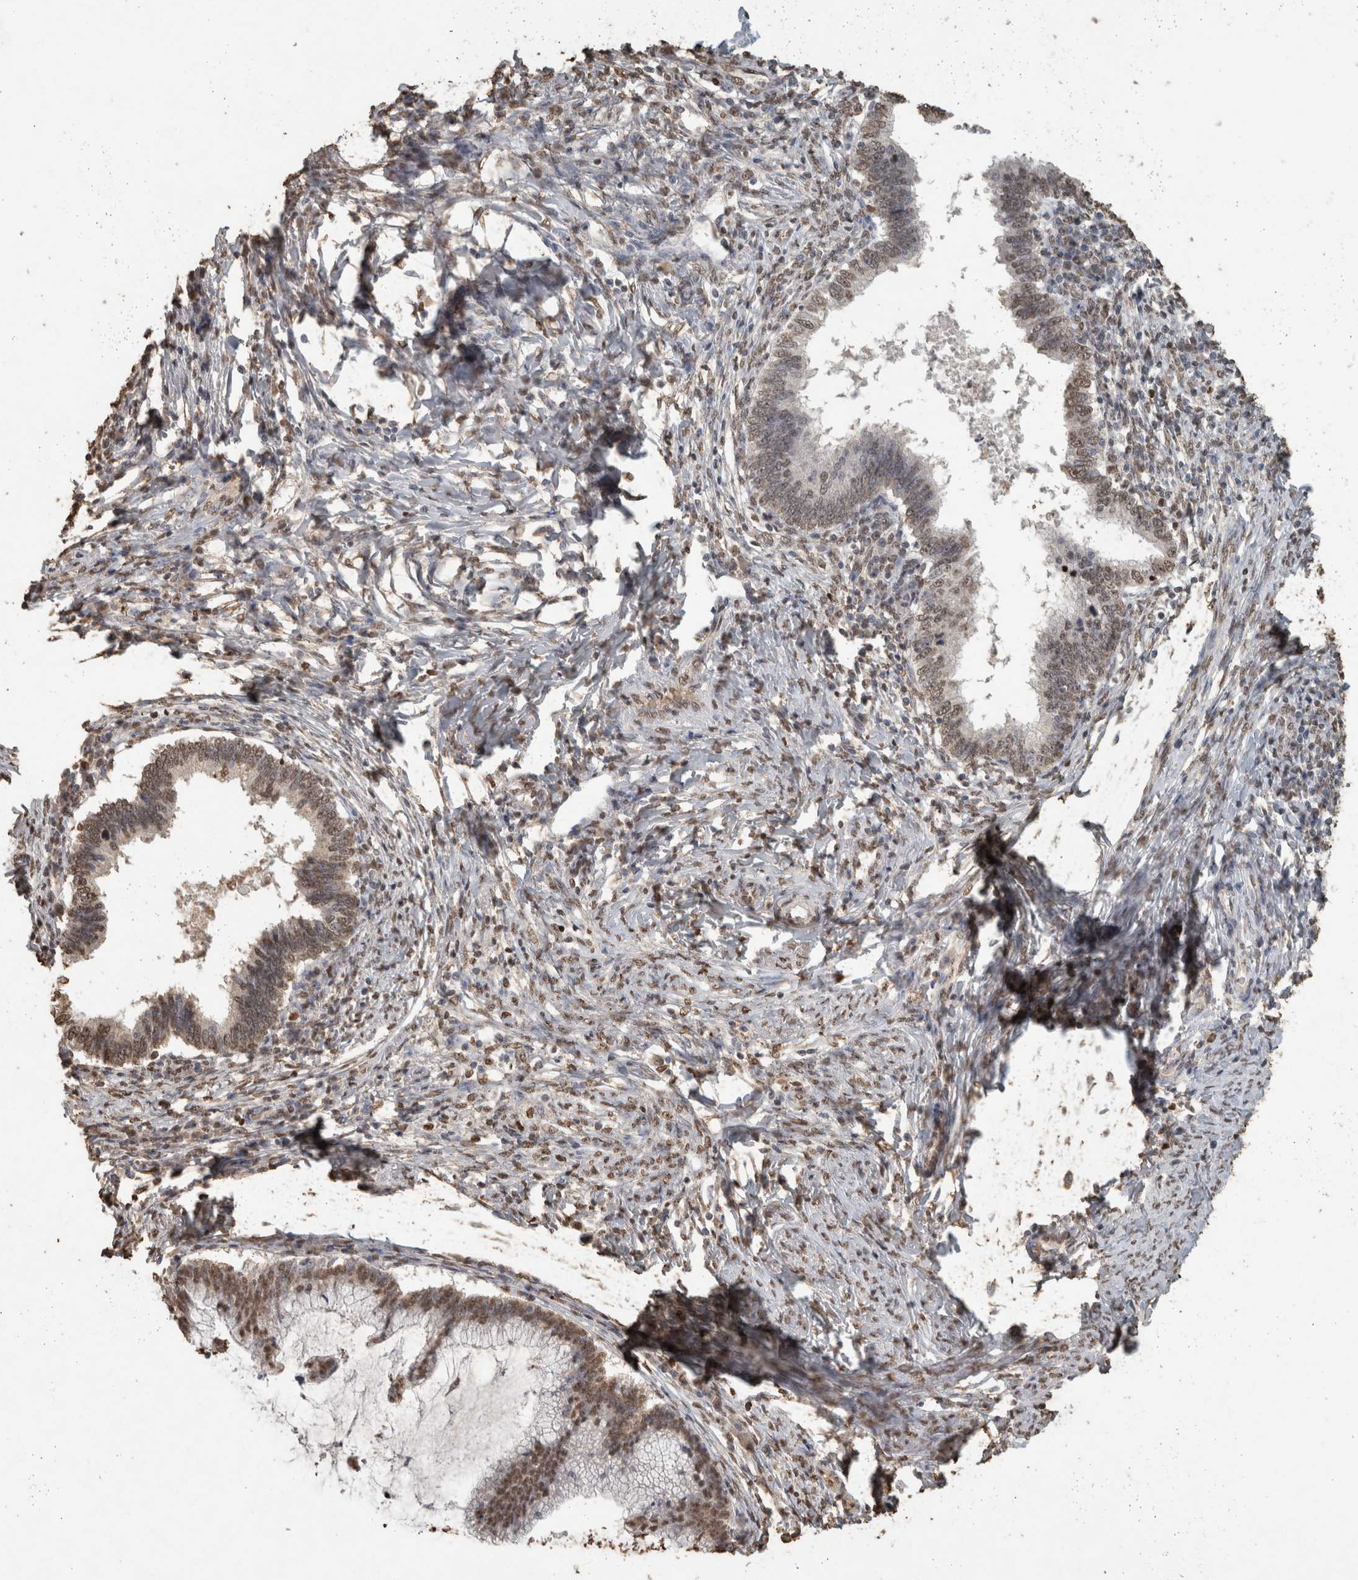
{"staining": {"intensity": "moderate", "quantity": ">75%", "location": "nuclear"}, "tissue": "cervical cancer", "cell_type": "Tumor cells", "image_type": "cancer", "snomed": [{"axis": "morphology", "description": "Adenocarcinoma, NOS"}, {"axis": "topography", "description": "Cervix"}], "caption": "IHC of cervical adenocarcinoma displays medium levels of moderate nuclear staining in about >75% of tumor cells.", "gene": "HAND2", "patient": {"sex": "female", "age": 36}}